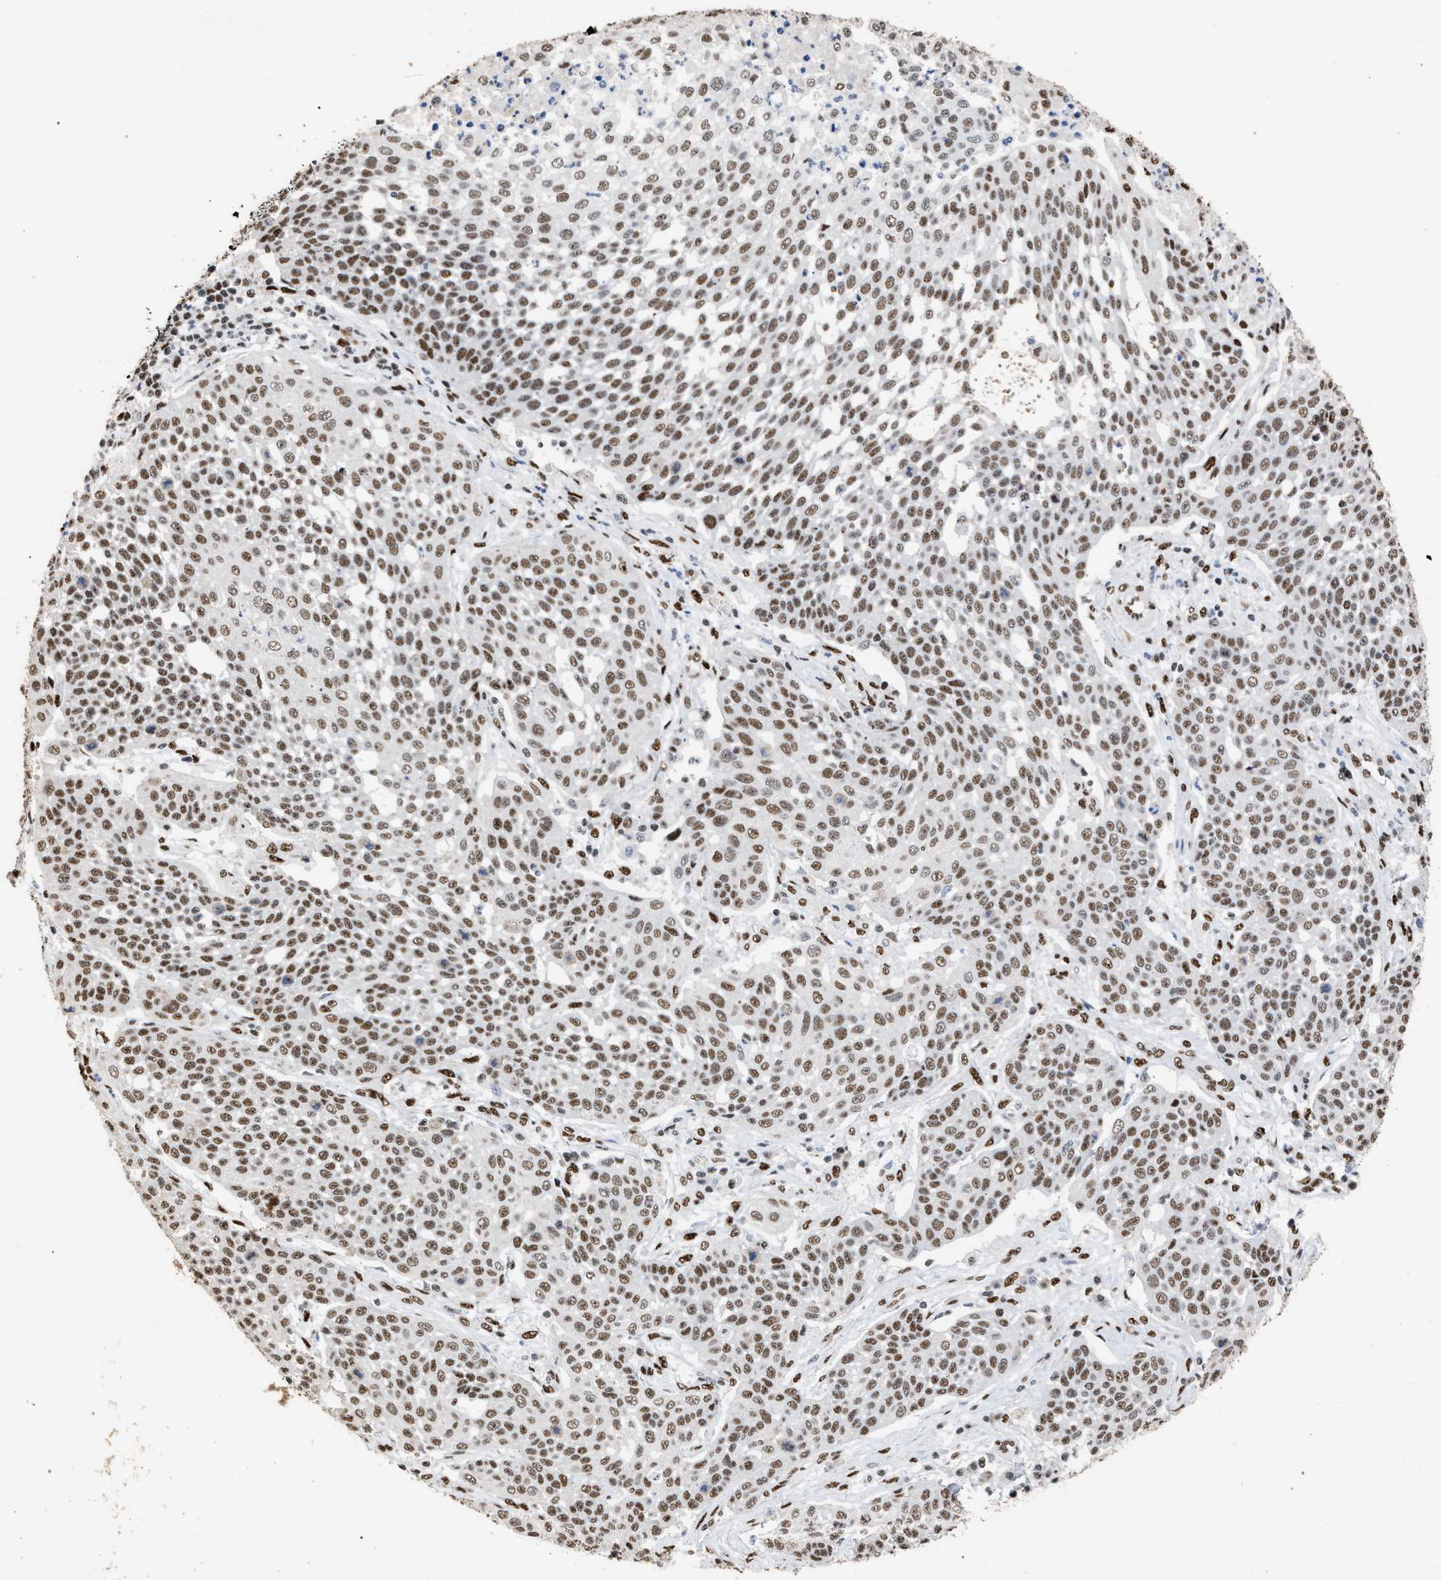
{"staining": {"intensity": "weak", "quantity": ">75%", "location": "nuclear"}, "tissue": "cervical cancer", "cell_type": "Tumor cells", "image_type": "cancer", "snomed": [{"axis": "morphology", "description": "Squamous cell carcinoma, NOS"}, {"axis": "topography", "description": "Cervix"}], "caption": "Protein positivity by IHC shows weak nuclear expression in about >75% of tumor cells in cervical cancer. The staining is performed using DAB (3,3'-diaminobenzidine) brown chromogen to label protein expression. The nuclei are counter-stained blue using hematoxylin.", "gene": "TP53BP1", "patient": {"sex": "female", "age": 34}}